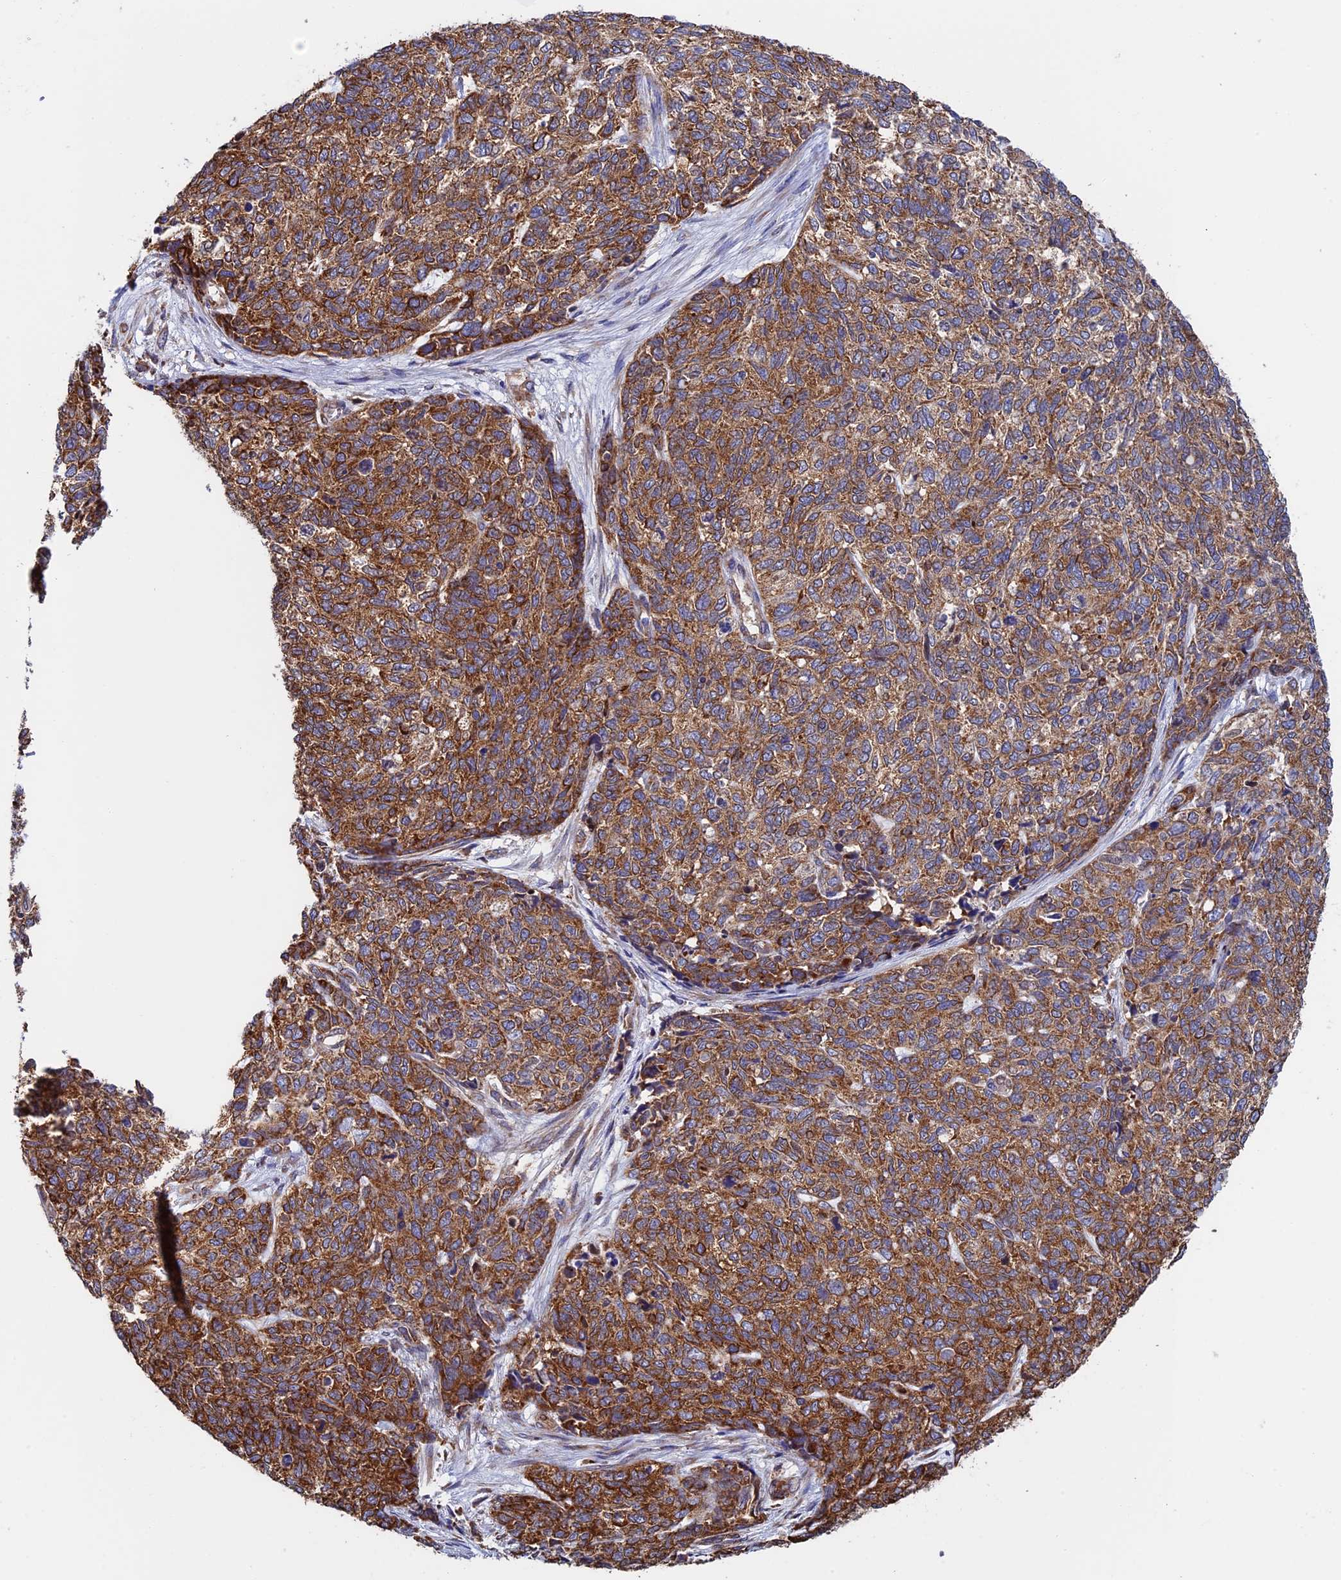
{"staining": {"intensity": "strong", "quantity": ">75%", "location": "cytoplasmic/membranous"}, "tissue": "cervical cancer", "cell_type": "Tumor cells", "image_type": "cancer", "snomed": [{"axis": "morphology", "description": "Squamous cell carcinoma, NOS"}, {"axis": "topography", "description": "Cervix"}], "caption": "High-magnification brightfield microscopy of cervical cancer stained with DAB (3,3'-diaminobenzidine) (brown) and counterstained with hematoxylin (blue). tumor cells exhibit strong cytoplasmic/membranous staining is present in about>75% of cells.", "gene": "SLC9A5", "patient": {"sex": "female", "age": 63}}